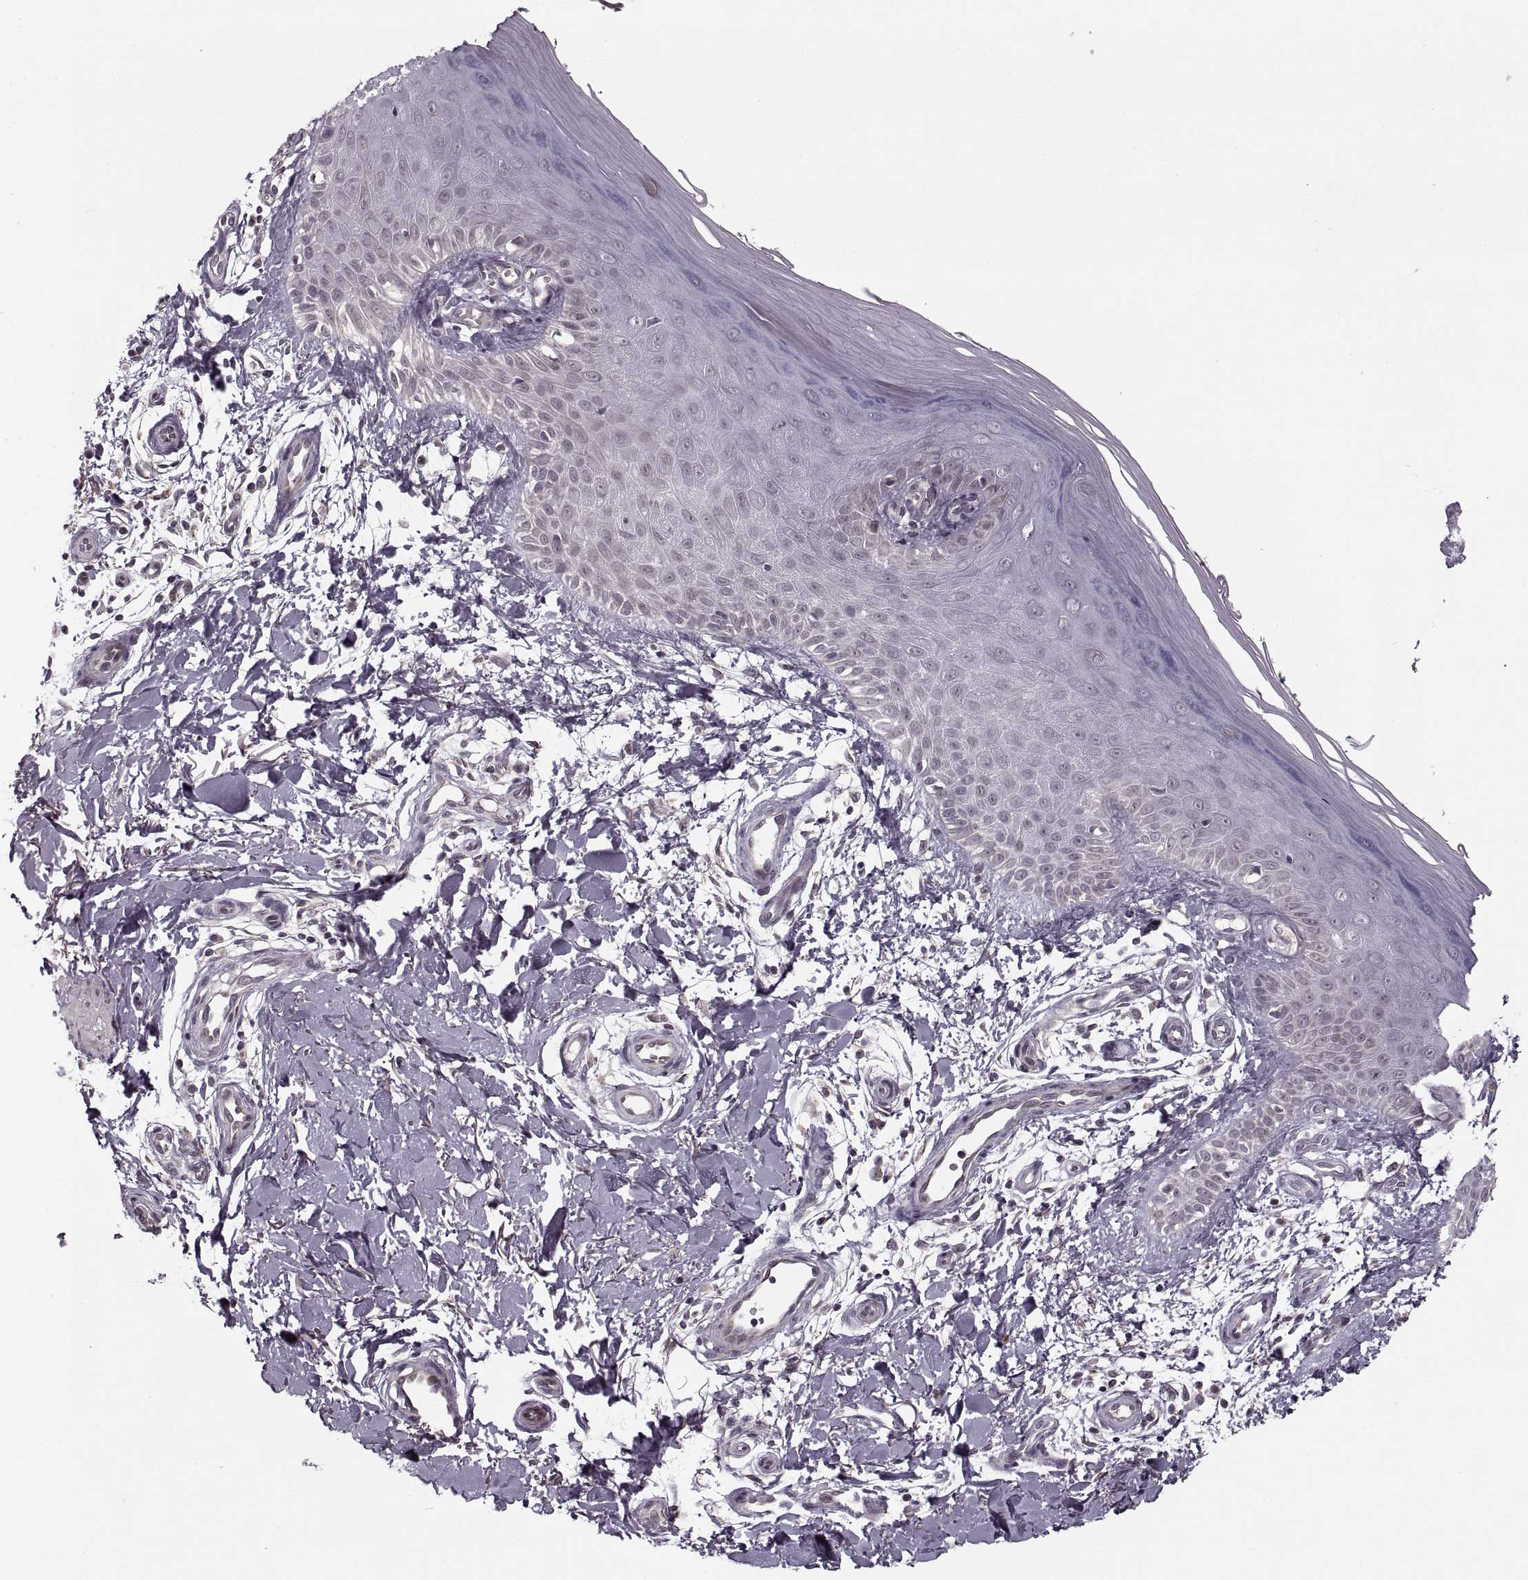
{"staining": {"intensity": "negative", "quantity": "none", "location": "none"}, "tissue": "skin", "cell_type": "Fibroblasts", "image_type": "normal", "snomed": [{"axis": "morphology", "description": "Normal tissue, NOS"}, {"axis": "morphology", "description": "Inflammation, NOS"}, {"axis": "morphology", "description": "Fibrosis, NOS"}, {"axis": "topography", "description": "Skin"}], "caption": "A micrograph of skin stained for a protein shows no brown staining in fibroblasts. The staining was performed using DAB to visualize the protein expression in brown, while the nuclei were stained in blue with hematoxylin (Magnification: 20x).", "gene": "ASIC3", "patient": {"sex": "male", "age": 71}}